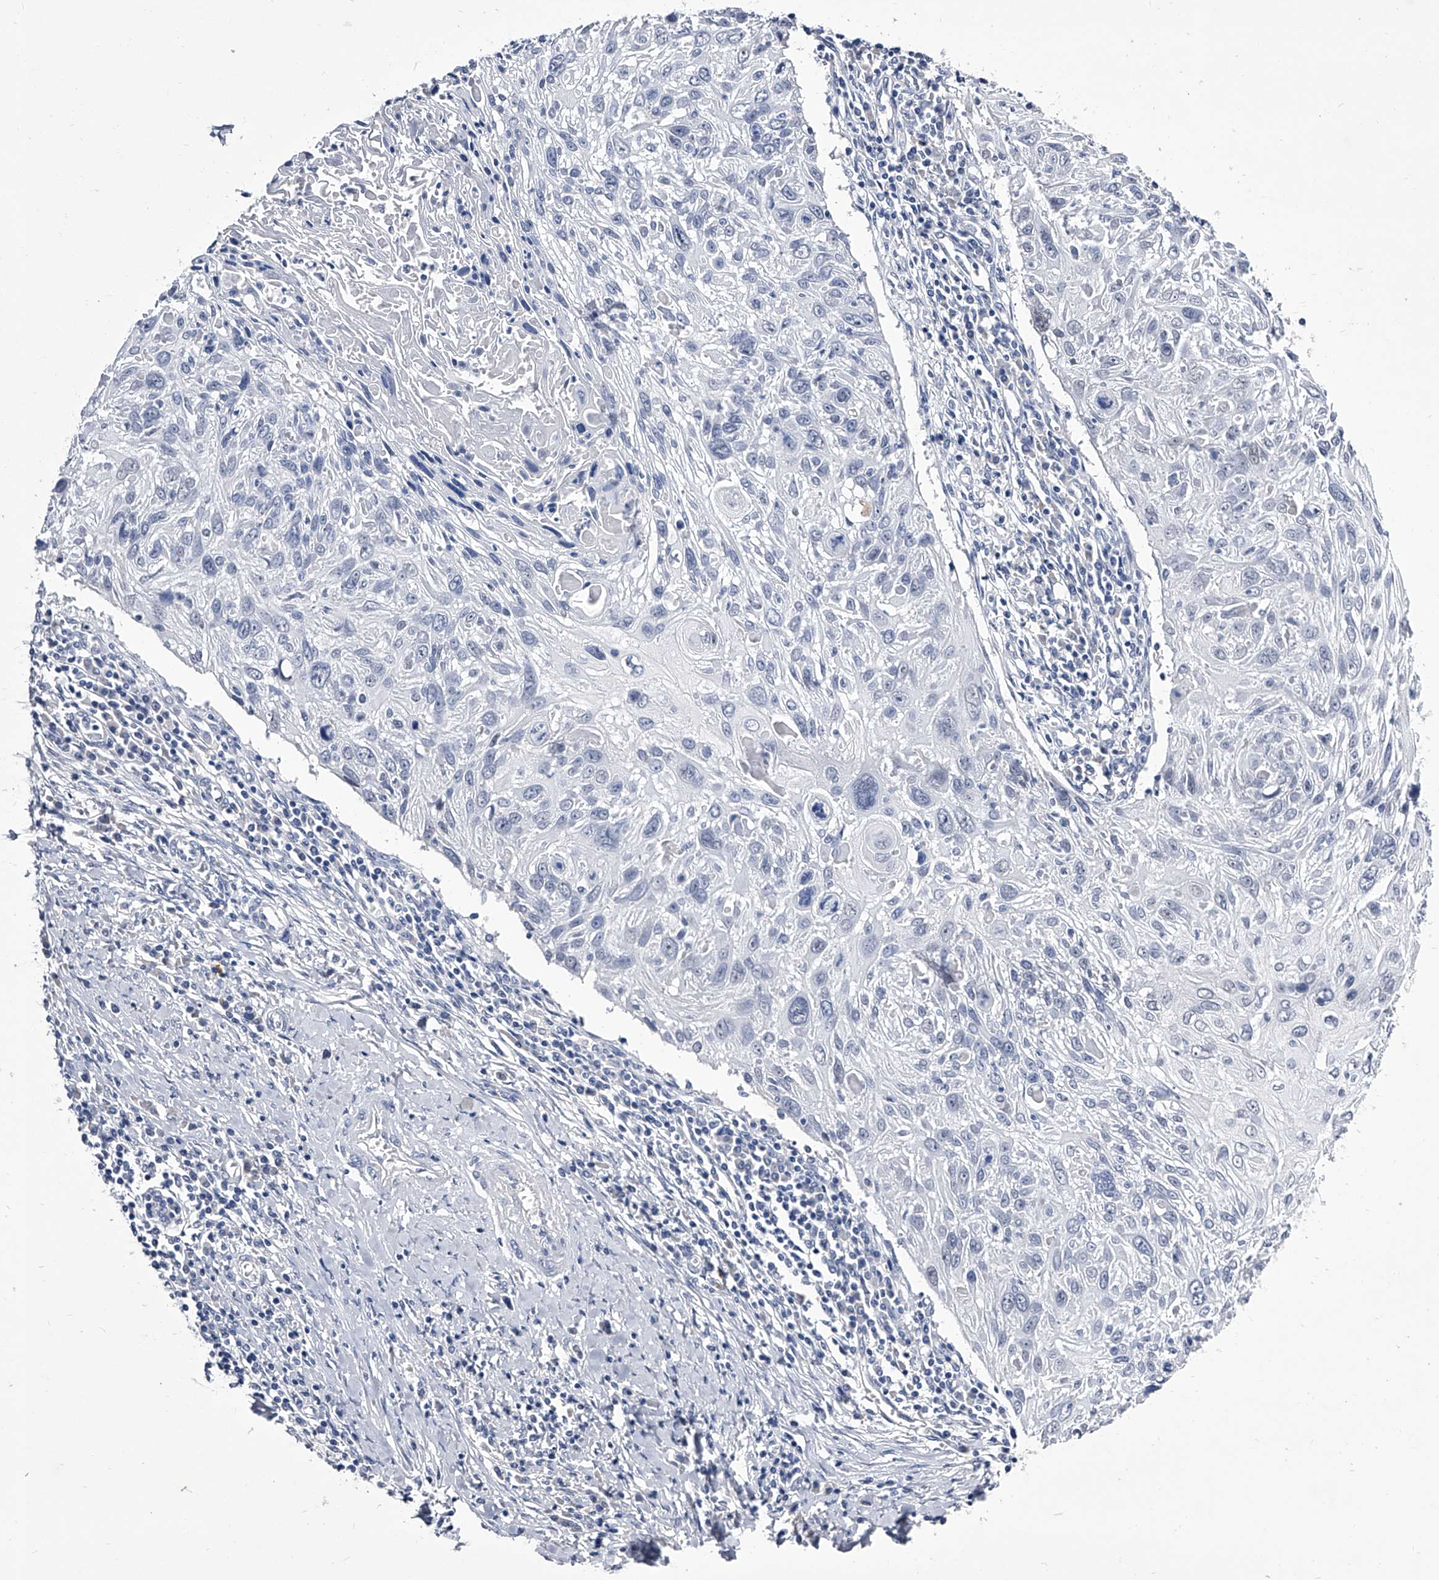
{"staining": {"intensity": "negative", "quantity": "none", "location": "none"}, "tissue": "cervical cancer", "cell_type": "Tumor cells", "image_type": "cancer", "snomed": [{"axis": "morphology", "description": "Squamous cell carcinoma, NOS"}, {"axis": "topography", "description": "Cervix"}], "caption": "The IHC image has no significant expression in tumor cells of cervical squamous cell carcinoma tissue.", "gene": "CRISP2", "patient": {"sex": "female", "age": 51}}